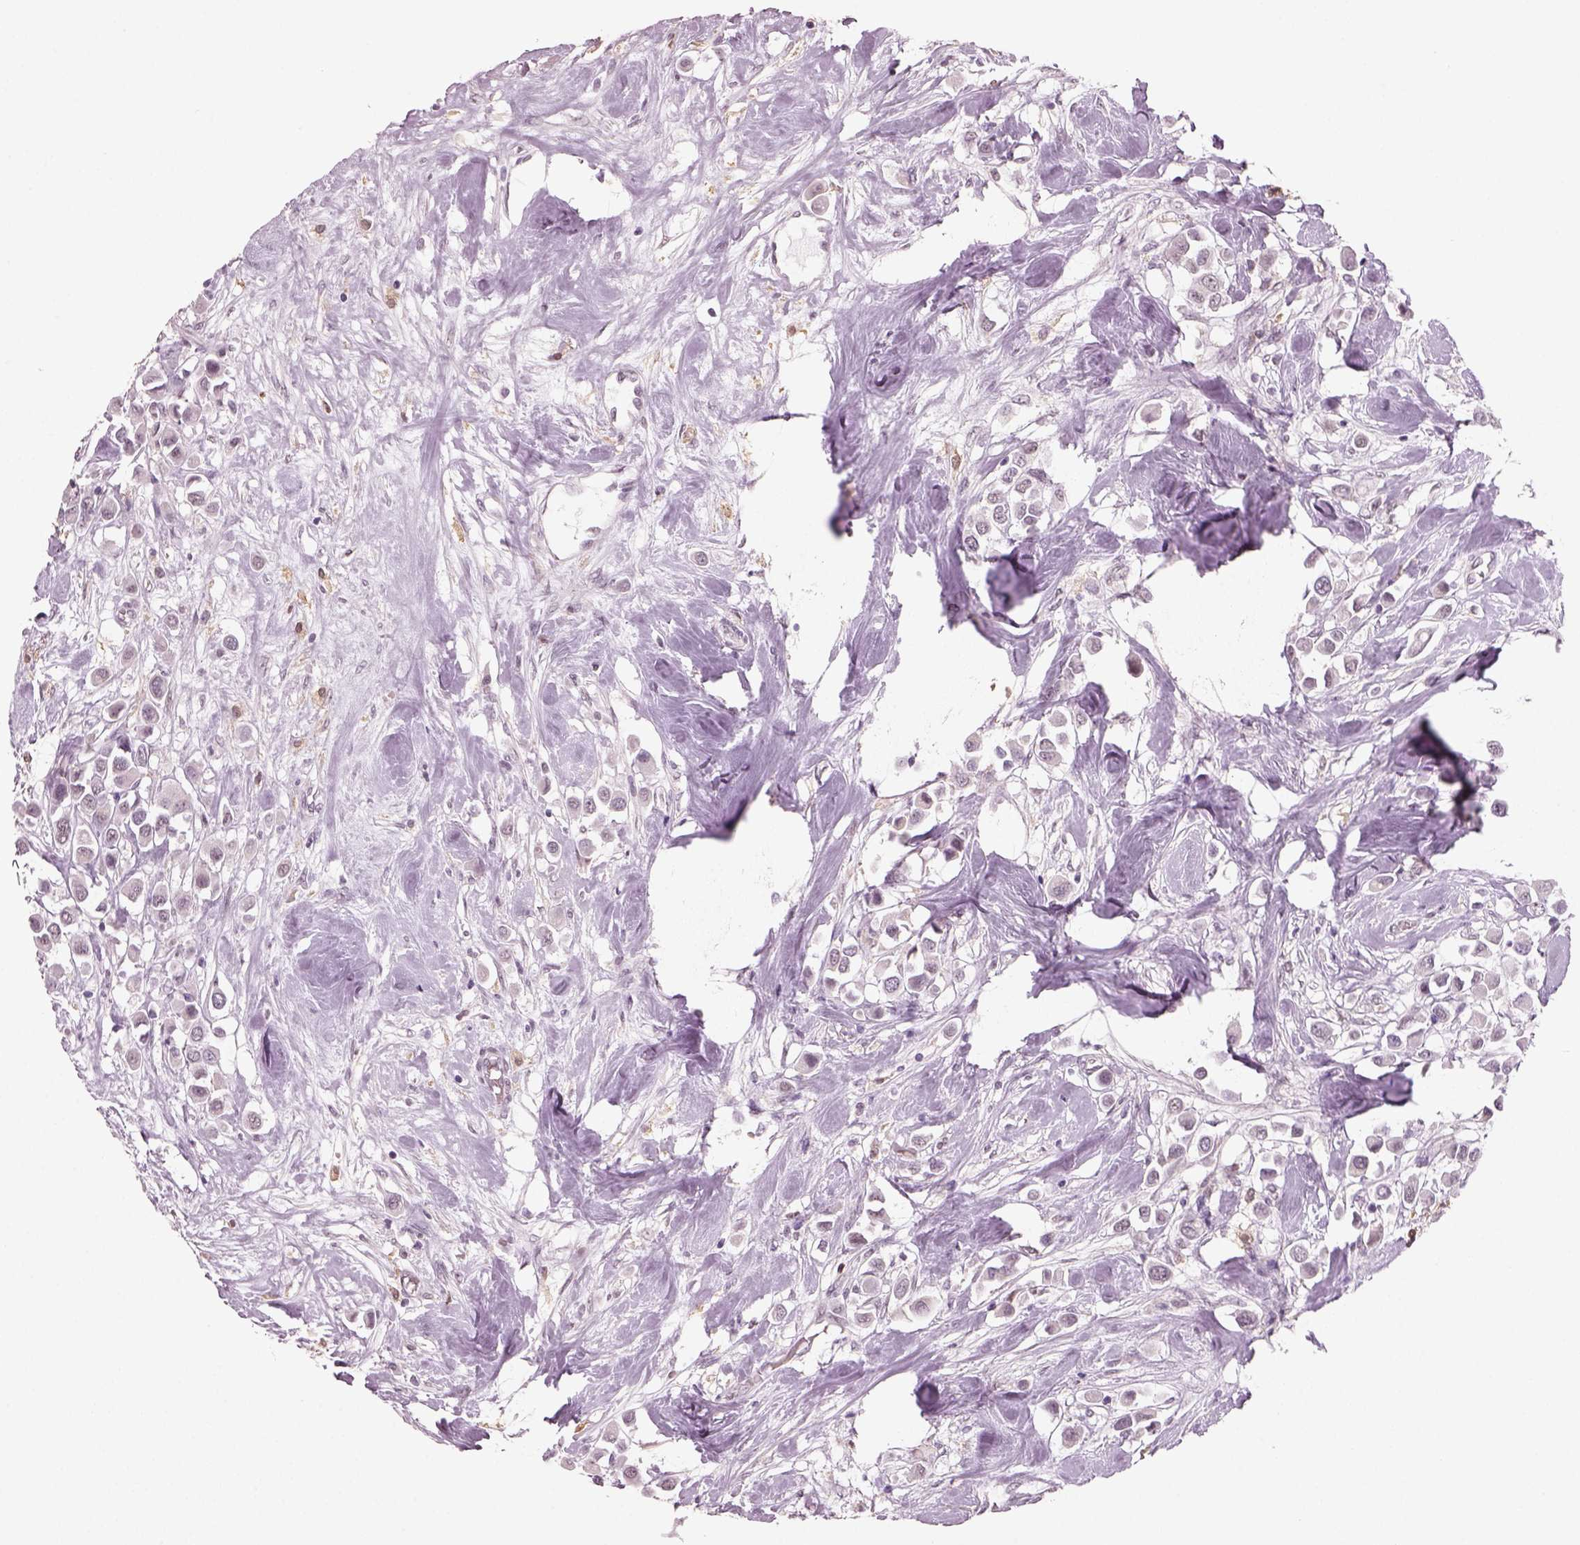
{"staining": {"intensity": "negative", "quantity": "none", "location": "none"}, "tissue": "breast cancer", "cell_type": "Tumor cells", "image_type": "cancer", "snomed": [{"axis": "morphology", "description": "Duct carcinoma"}, {"axis": "topography", "description": "Breast"}], "caption": "High power microscopy image of an immunohistochemistry (IHC) photomicrograph of breast intraductal carcinoma, revealing no significant staining in tumor cells.", "gene": "NAT8", "patient": {"sex": "female", "age": 61}}